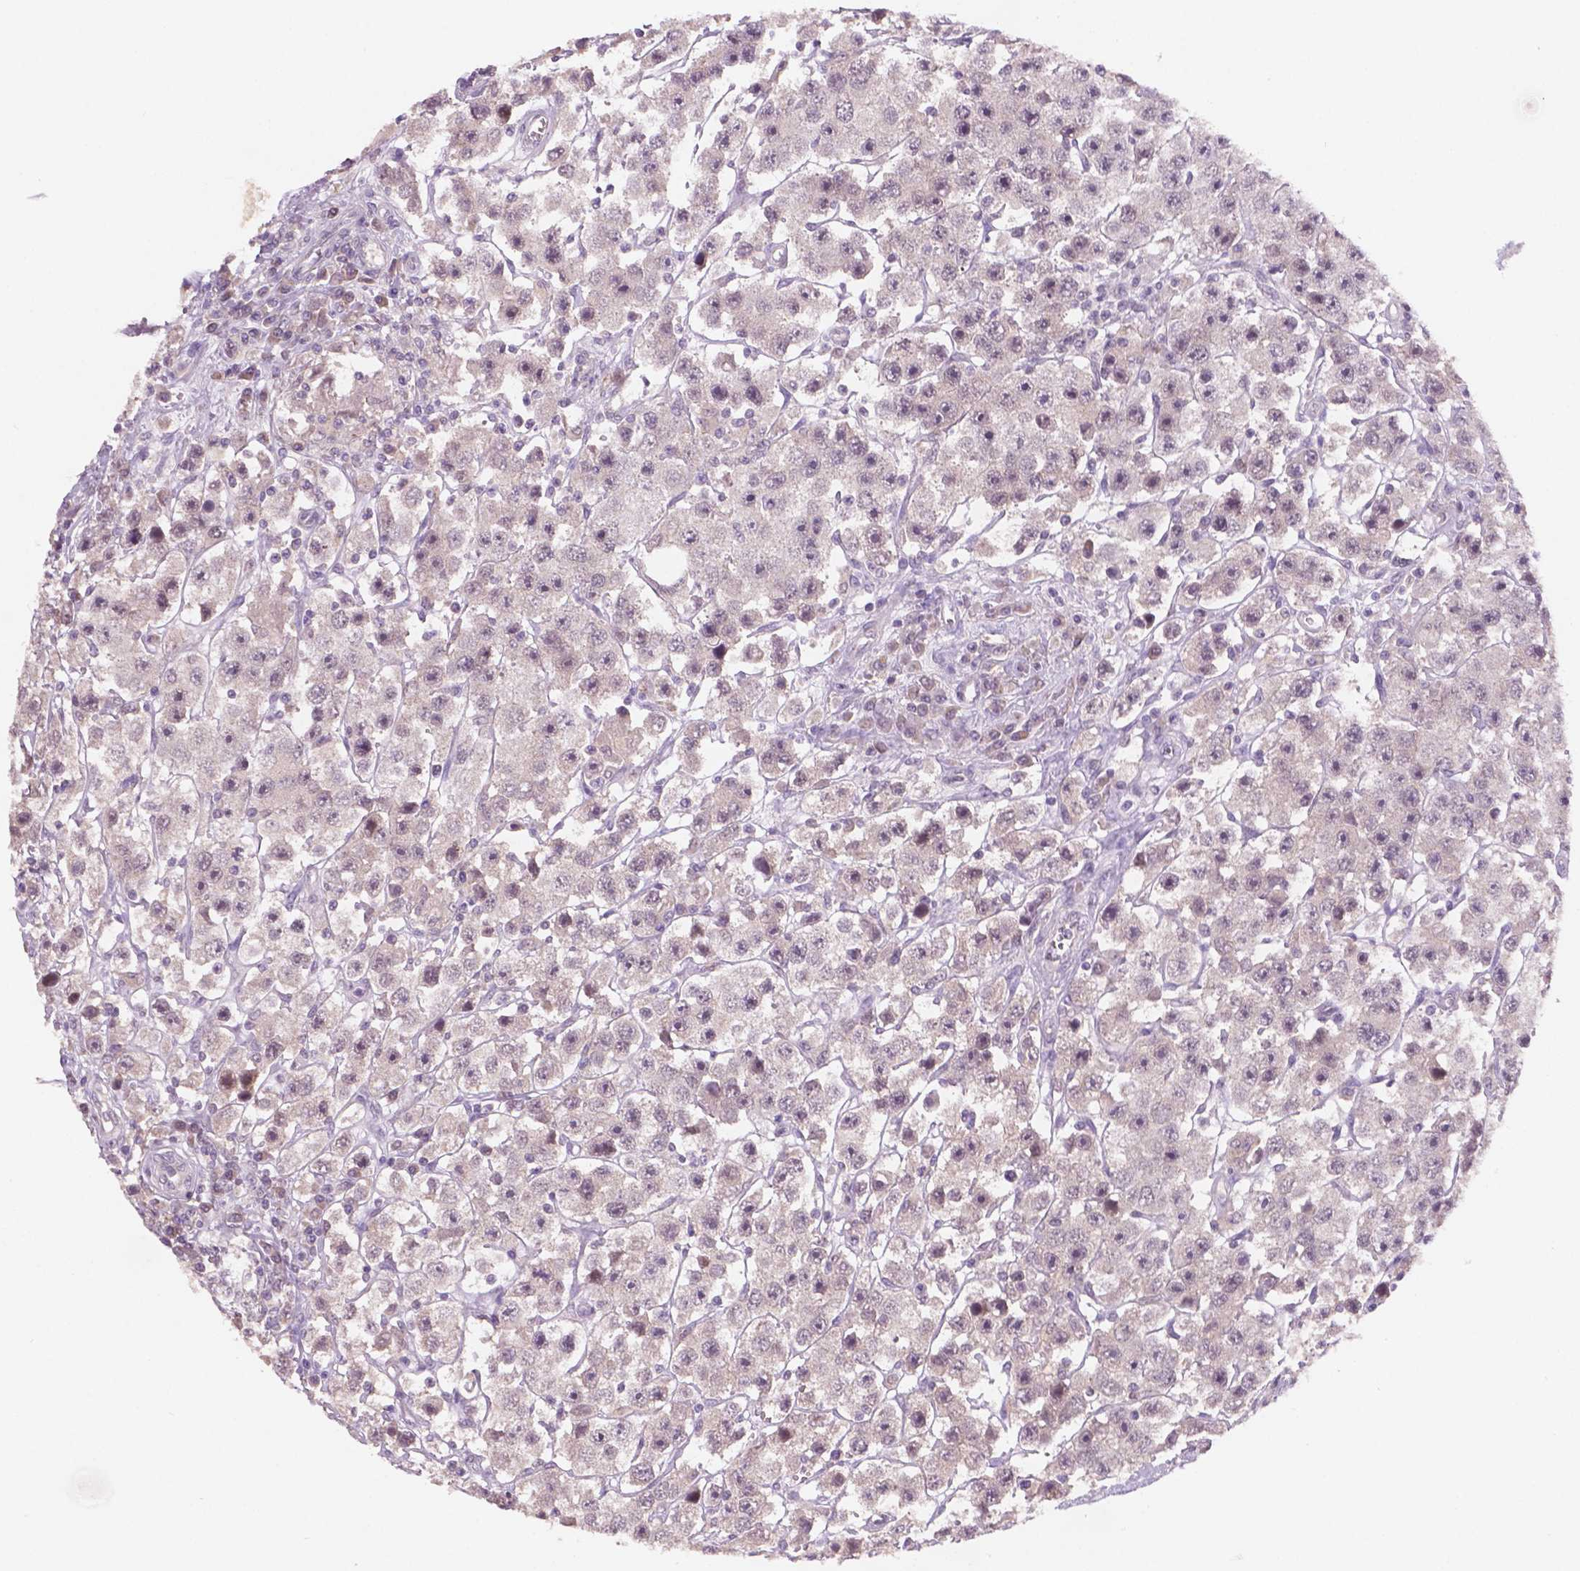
{"staining": {"intensity": "weak", "quantity": "<25%", "location": "nuclear"}, "tissue": "testis cancer", "cell_type": "Tumor cells", "image_type": "cancer", "snomed": [{"axis": "morphology", "description": "Seminoma, NOS"}, {"axis": "topography", "description": "Testis"}], "caption": "An immunohistochemistry (IHC) micrograph of testis seminoma is shown. There is no staining in tumor cells of testis seminoma. Nuclei are stained in blue.", "gene": "GXYLT2", "patient": {"sex": "male", "age": 45}}